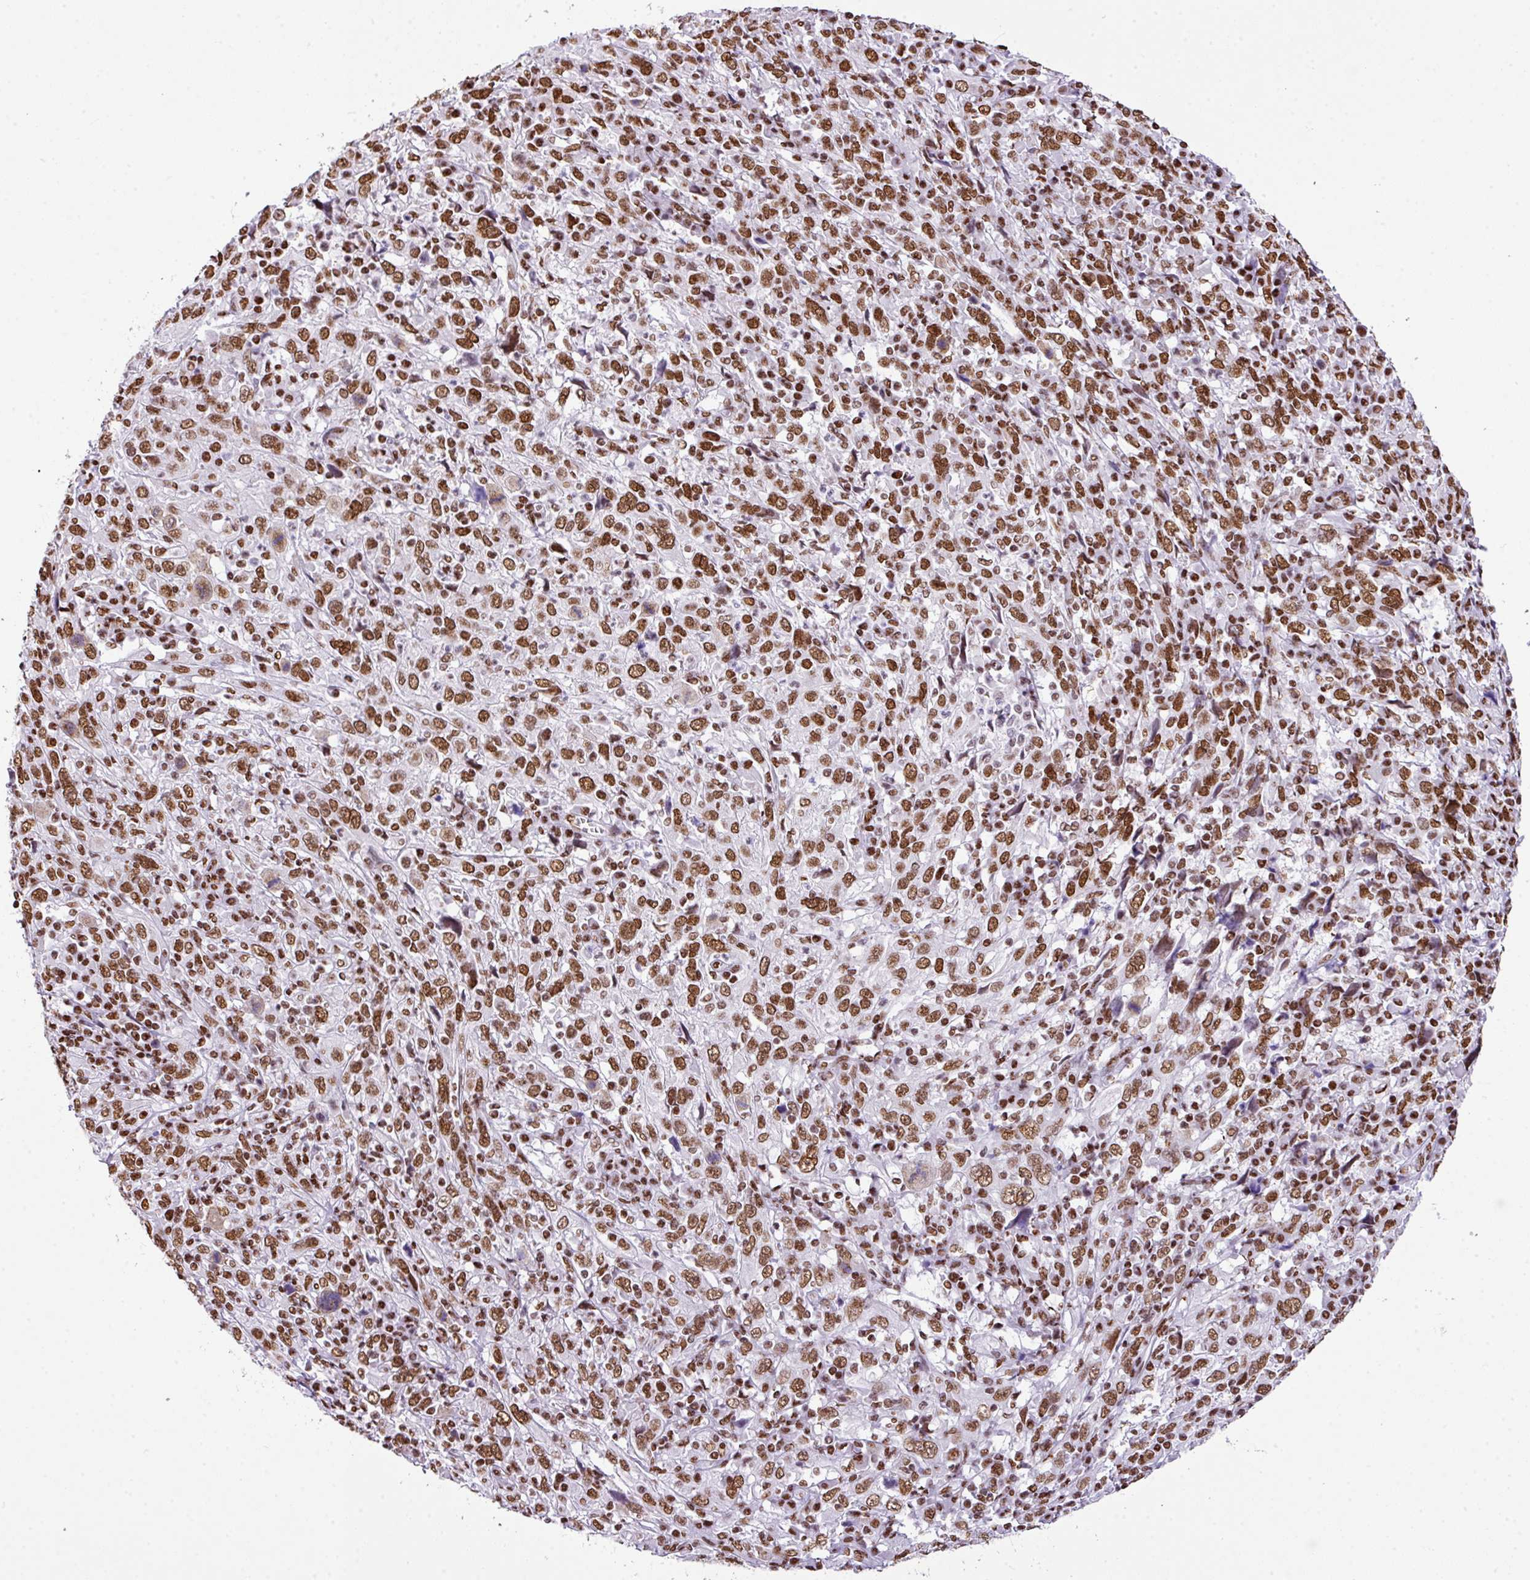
{"staining": {"intensity": "moderate", "quantity": ">75%", "location": "nuclear"}, "tissue": "cervical cancer", "cell_type": "Tumor cells", "image_type": "cancer", "snomed": [{"axis": "morphology", "description": "Squamous cell carcinoma, NOS"}, {"axis": "topography", "description": "Cervix"}], "caption": "An IHC image of neoplastic tissue is shown. Protein staining in brown highlights moderate nuclear positivity in cervical squamous cell carcinoma within tumor cells. (Stains: DAB (3,3'-diaminobenzidine) in brown, nuclei in blue, Microscopy: brightfield microscopy at high magnification).", "gene": "RARG", "patient": {"sex": "female", "age": 46}}